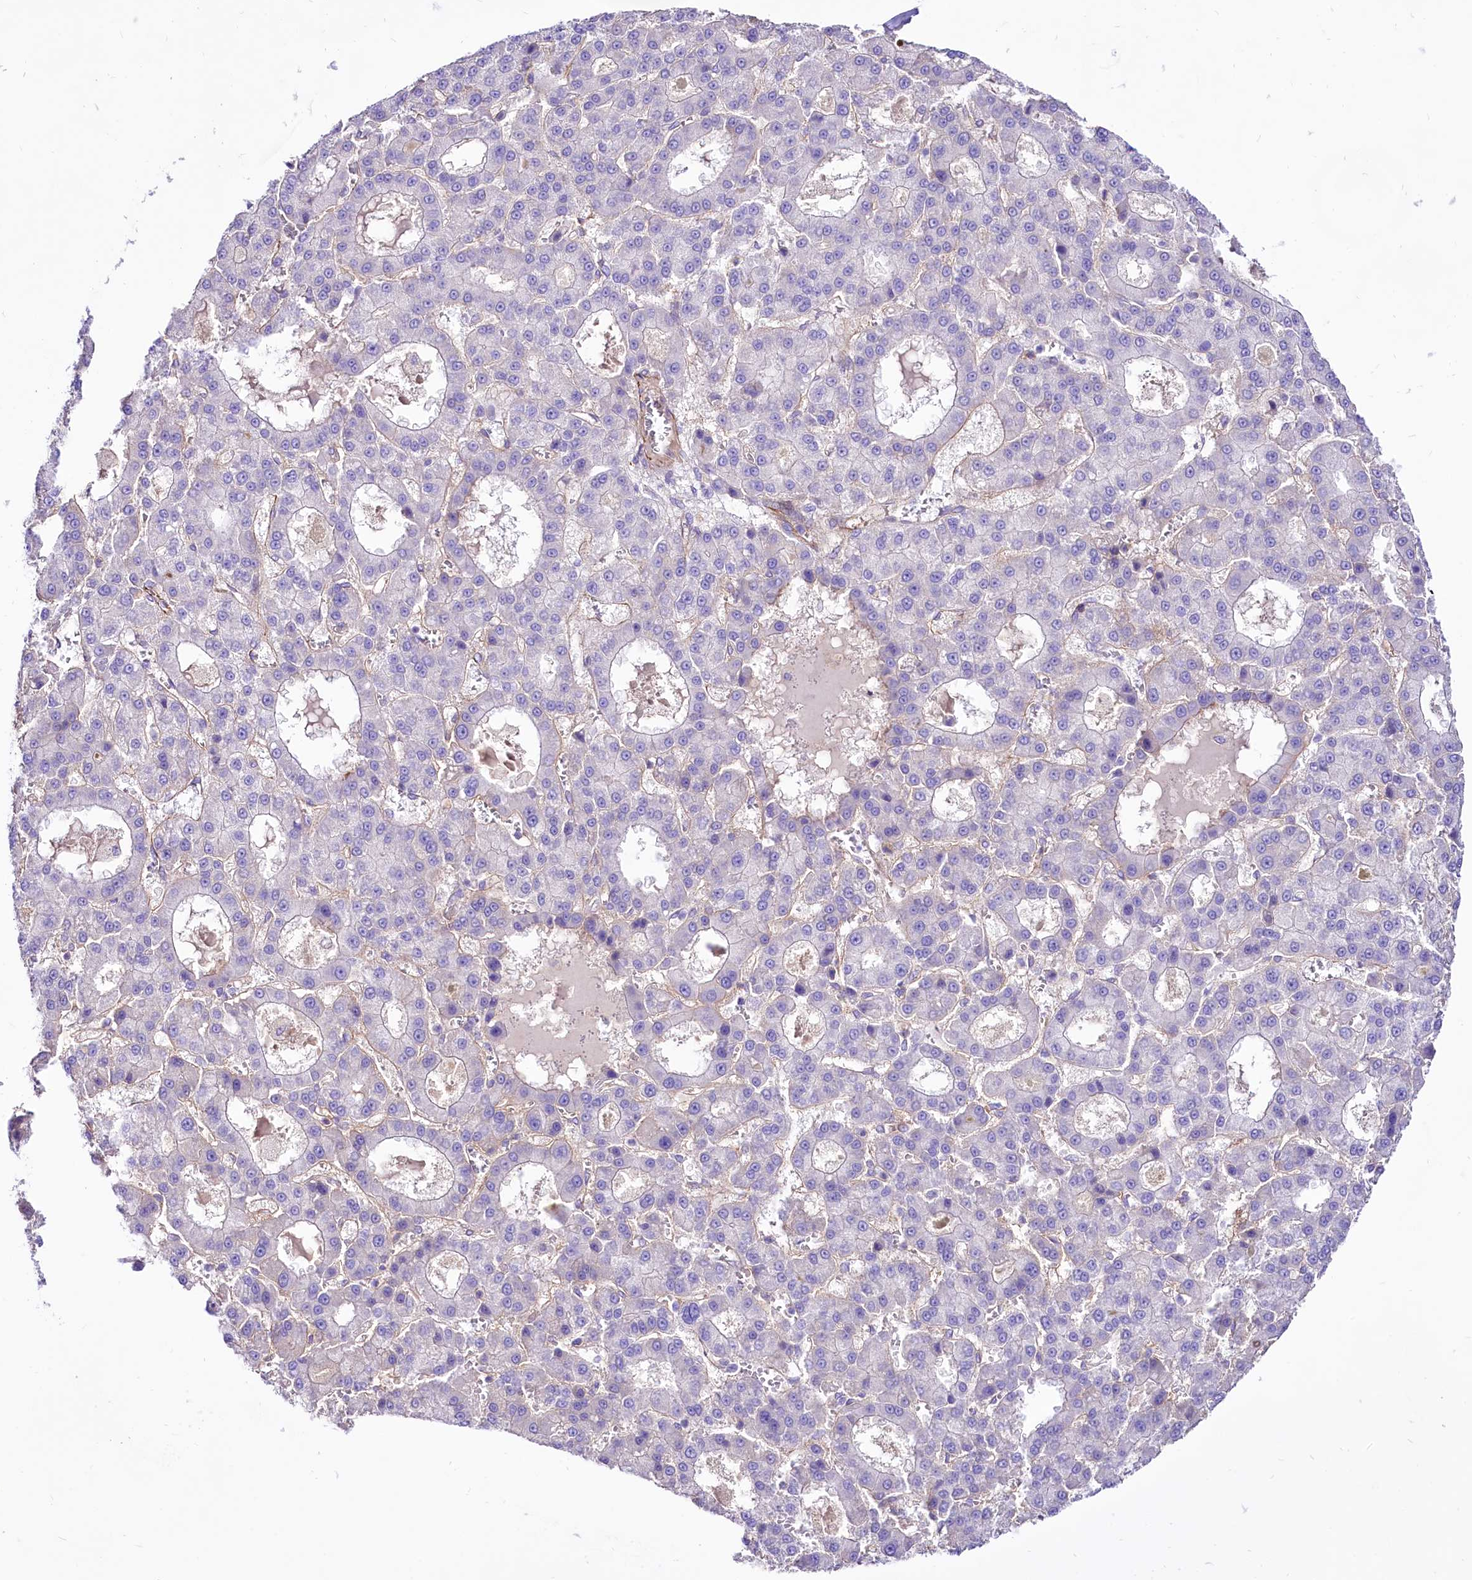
{"staining": {"intensity": "negative", "quantity": "none", "location": "none"}, "tissue": "liver cancer", "cell_type": "Tumor cells", "image_type": "cancer", "snomed": [{"axis": "morphology", "description": "Carcinoma, Hepatocellular, NOS"}, {"axis": "topography", "description": "Liver"}], "caption": "The micrograph reveals no significant positivity in tumor cells of liver hepatocellular carcinoma.", "gene": "CD99", "patient": {"sex": "male", "age": 70}}